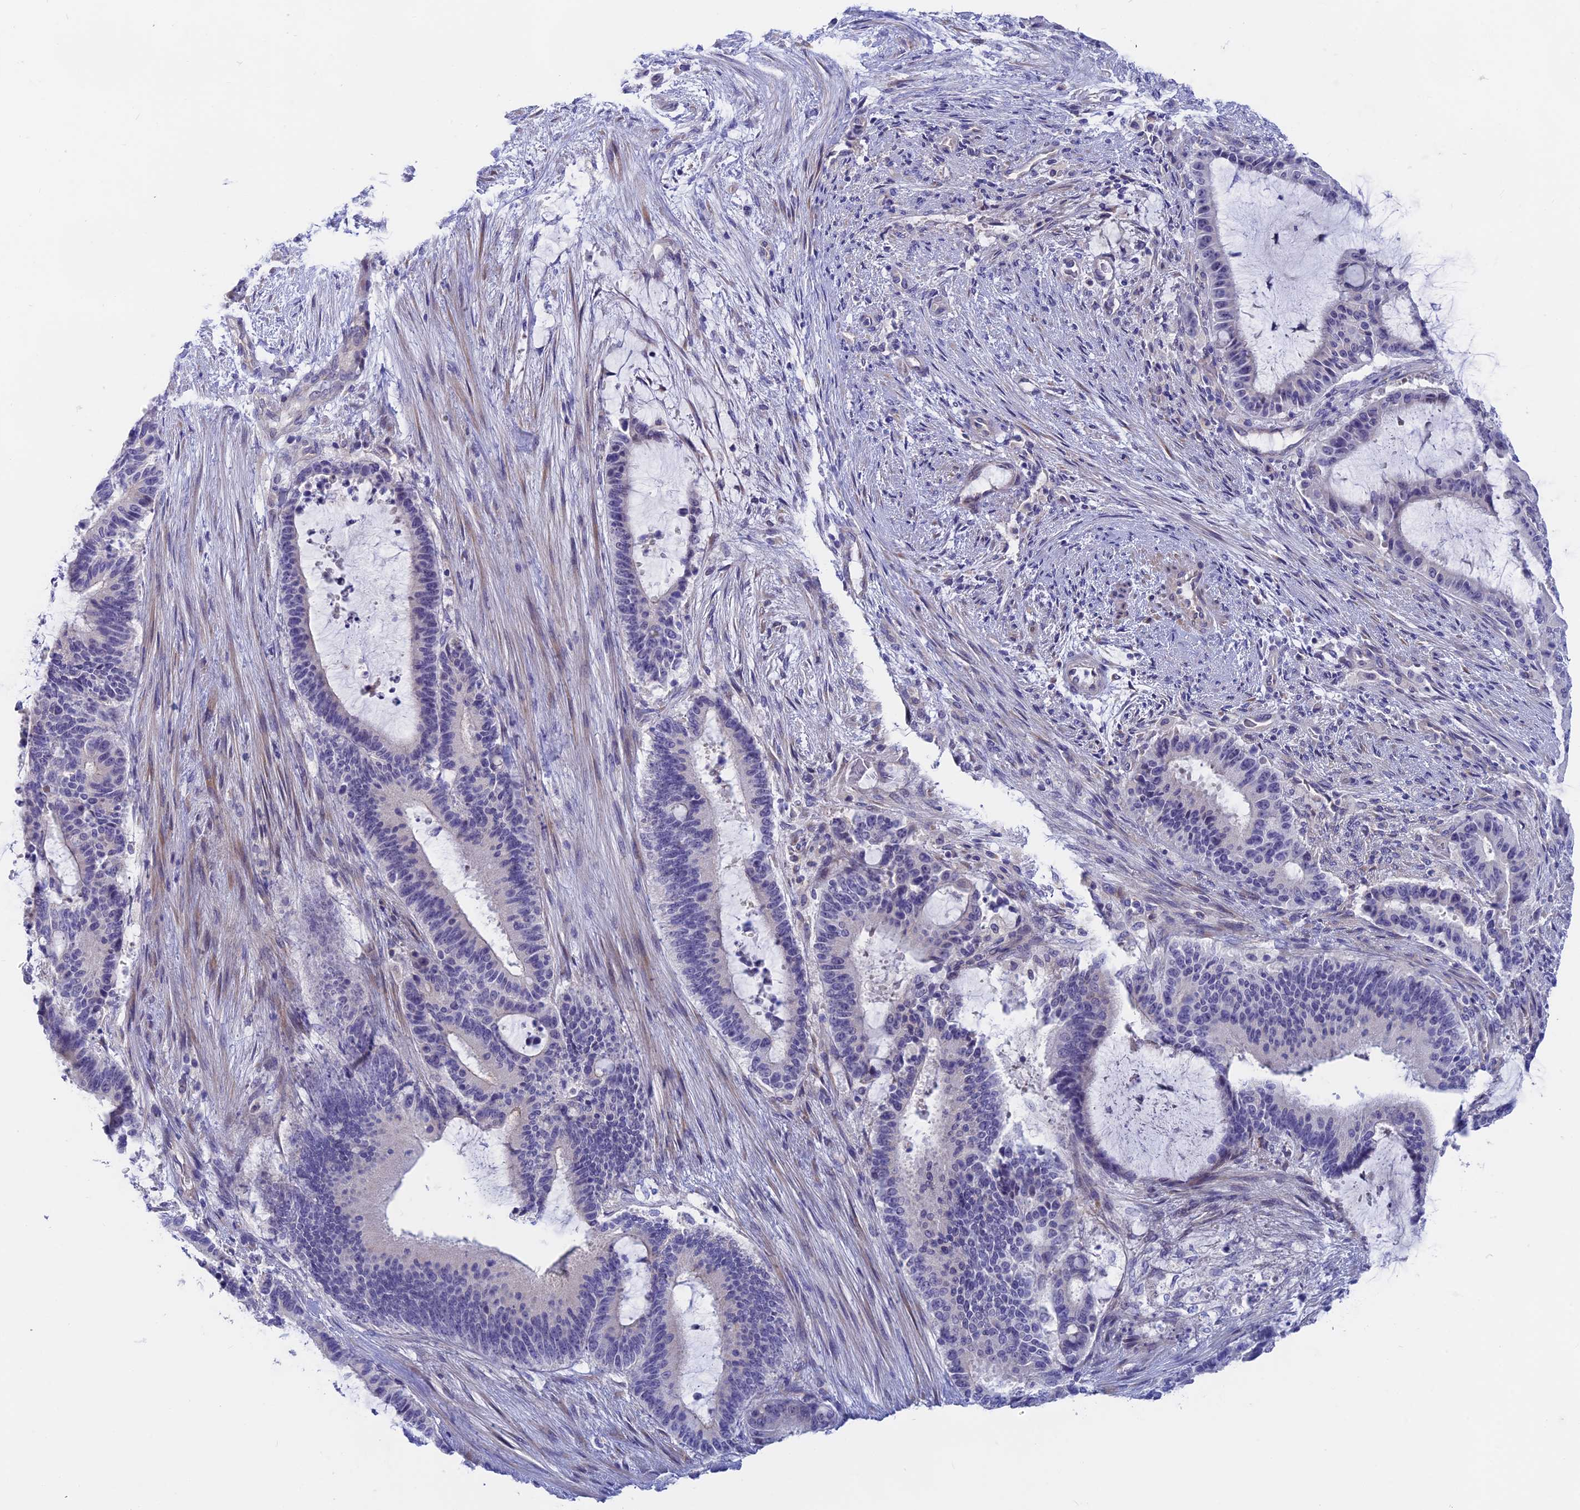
{"staining": {"intensity": "negative", "quantity": "none", "location": "none"}, "tissue": "liver cancer", "cell_type": "Tumor cells", "image_type": "cancer", "snomed": [{"axis": "morphology", "description": "Normal tissue, NOS"}, {"axis": "morphology", "description": "Cholangiocarcinoma"}, {"axis": "topography", "description": "Liver"}, {"axis": "topography", "description": "Peripheral nerve tissue"}], "caption": "Tumor cells are negative for protein expression in human cholangiocarcinoma (liver). Brightfield microscopy of immunohistochemistry (IHC) stained with DAB (3,3'-diaminobenzidine) (brown) and hematoxylin (blue), captured at high magnification.", "gene": "GLB1L", "patient": {"sex": "female", "age": 73}}